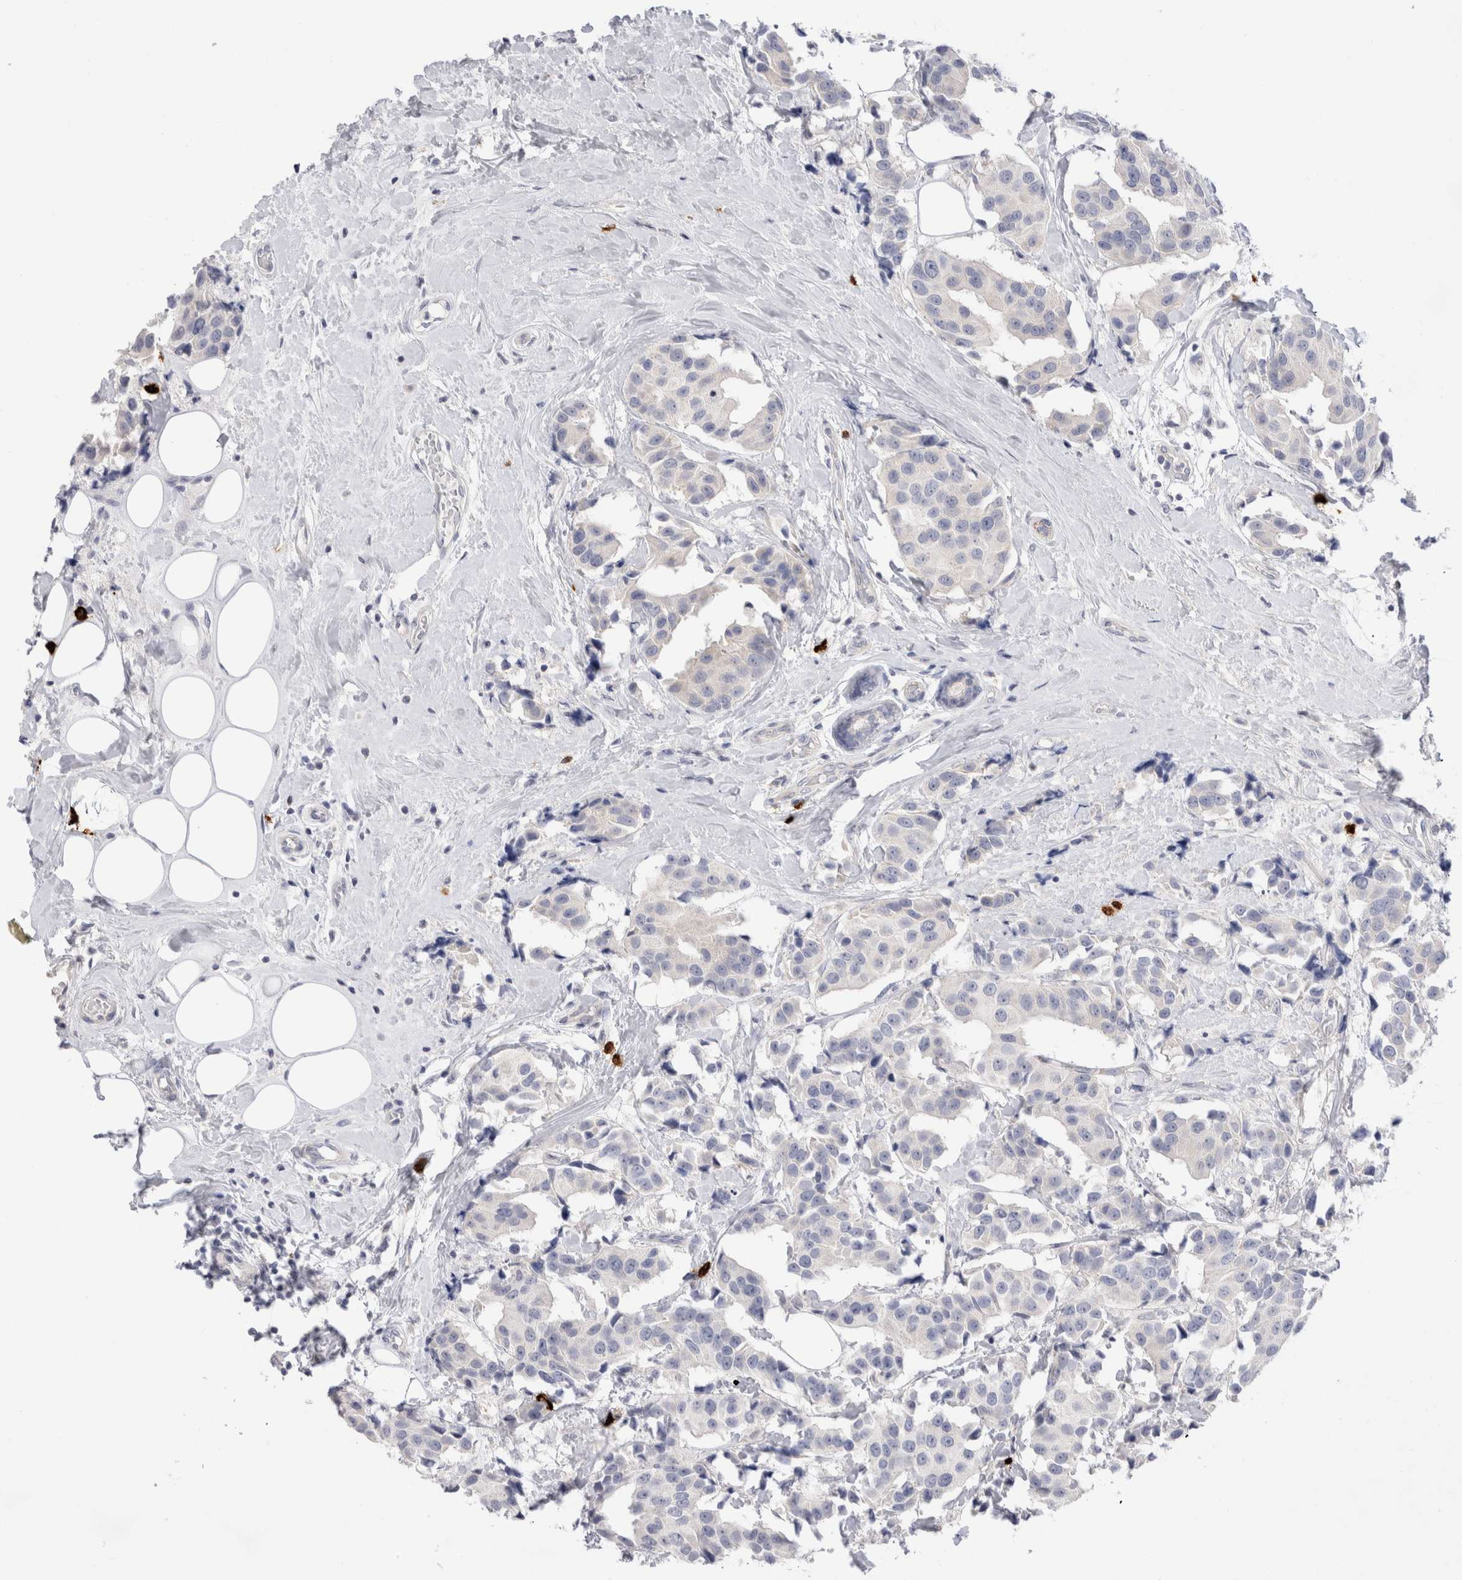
{"staining": {"intensity": "negative", "quantity": "none", "location": "none"}, "tissue": "breast cancer", "cell_type": "Tumor cells", "image_type": "cancer", "snomed": [{"axis": "morphology", "description": "Normal tissue, NOS"}, {"axis": "morphology", "description": "Duct carcinoma"}, {"axis": "topography", "description": "Breast"}], "caption": "Tumor cells are negative for protein expression in human breast infiltrating ductal carcinoma. (Immunohistochemistry, brightfield microscopy, high magnification).", "gene": "SPINK2", "patient": {"sex": "female", "age": 39}}